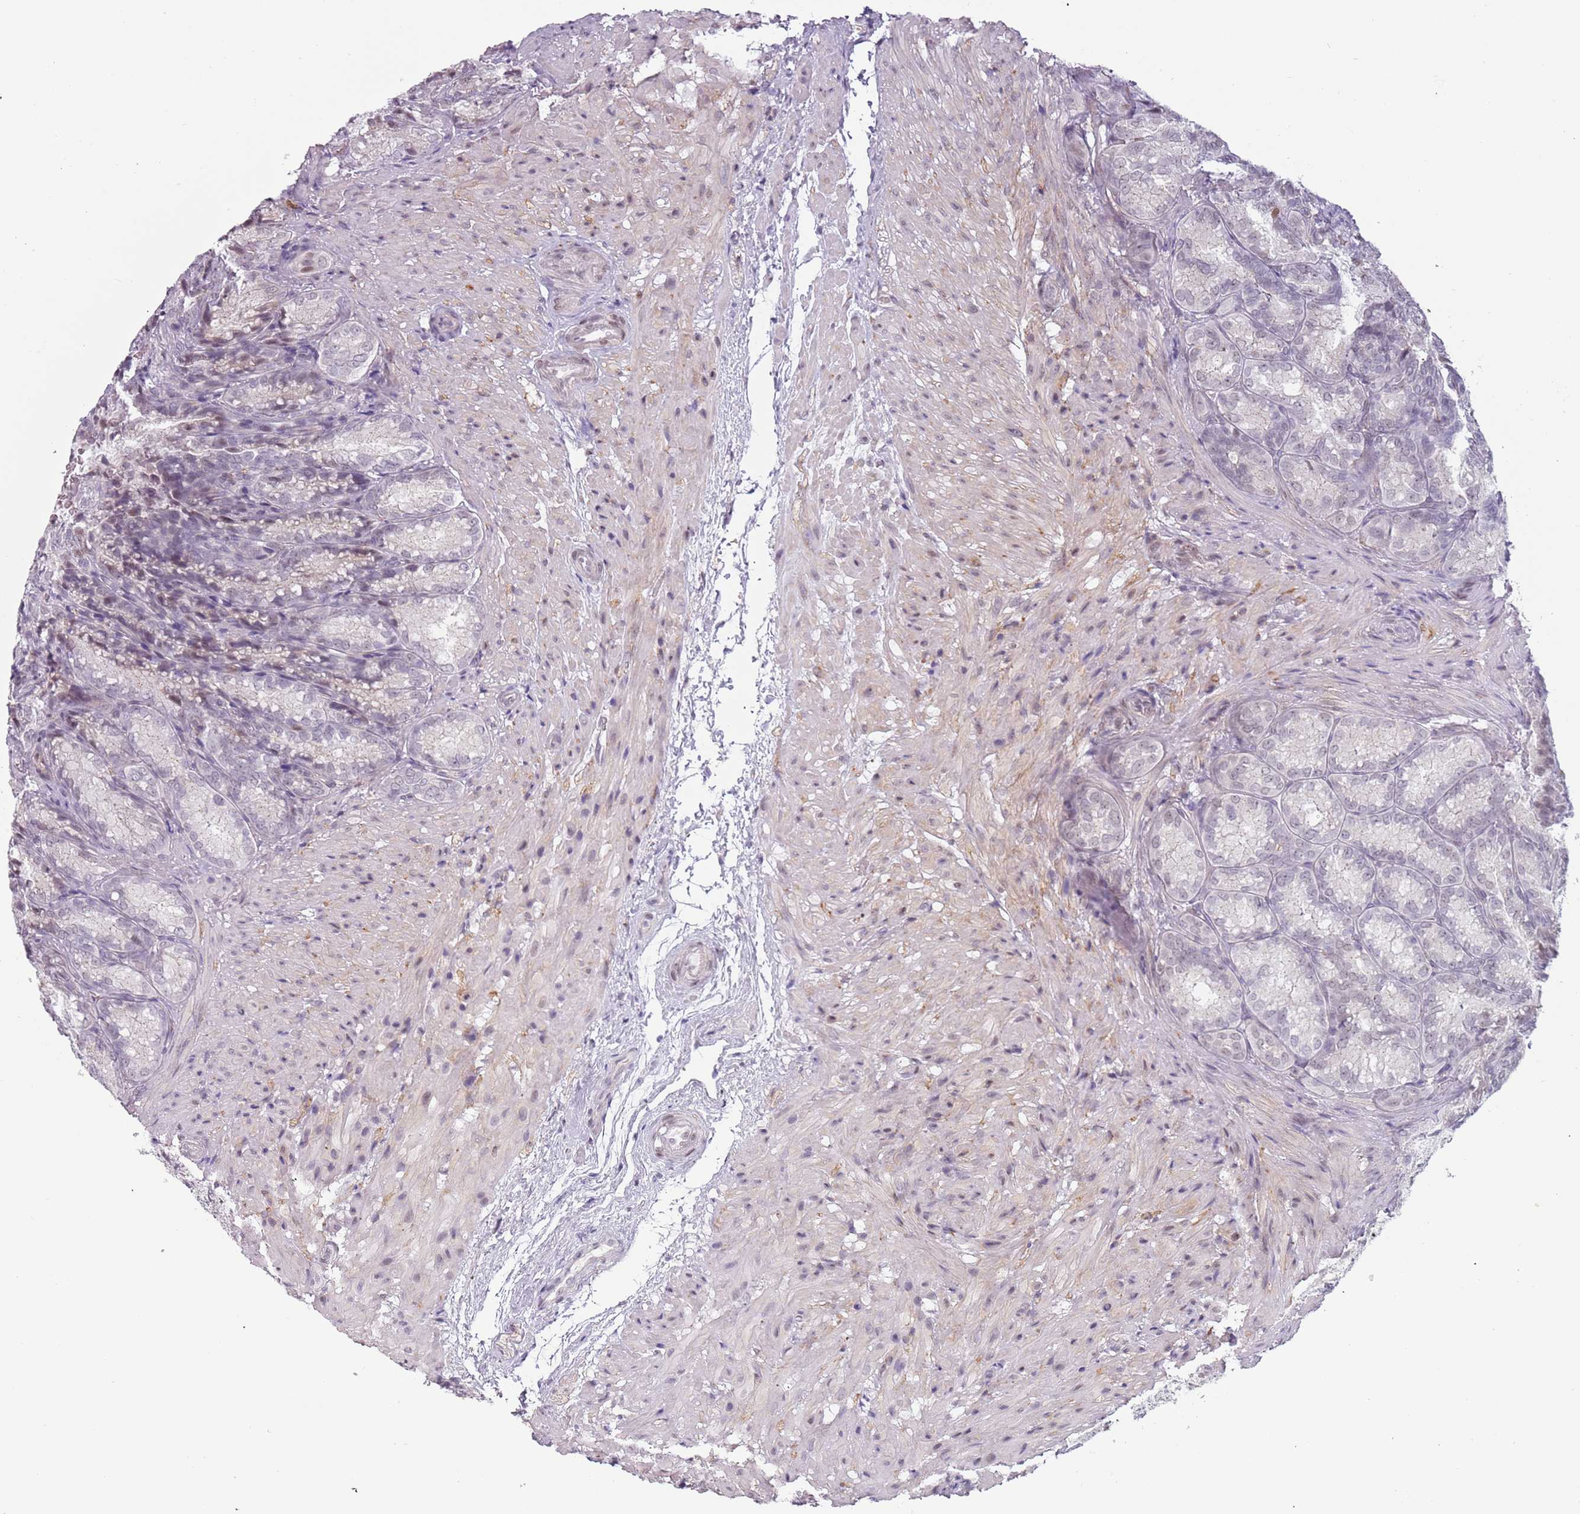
{"staining": {"intensity": "weak", "quantity": "25%-75%", "location": "nuclear"}, "tissue": "seminal vesicle", "cell_type": "Glandular cells", "image_type": "normal", "snomed": [{"axis": "morphology", "description": "Normal tissue, NOS"}, {"axis": "topography", "description": "Seminal veicle"}], "caption": "Human seminal vesicle stained with a brown dye displays weak nuclear positive expression in about 25%-75% of glandular cells.", "gene": "REXO4", "patient": {"sex": "male", "age": 58}}